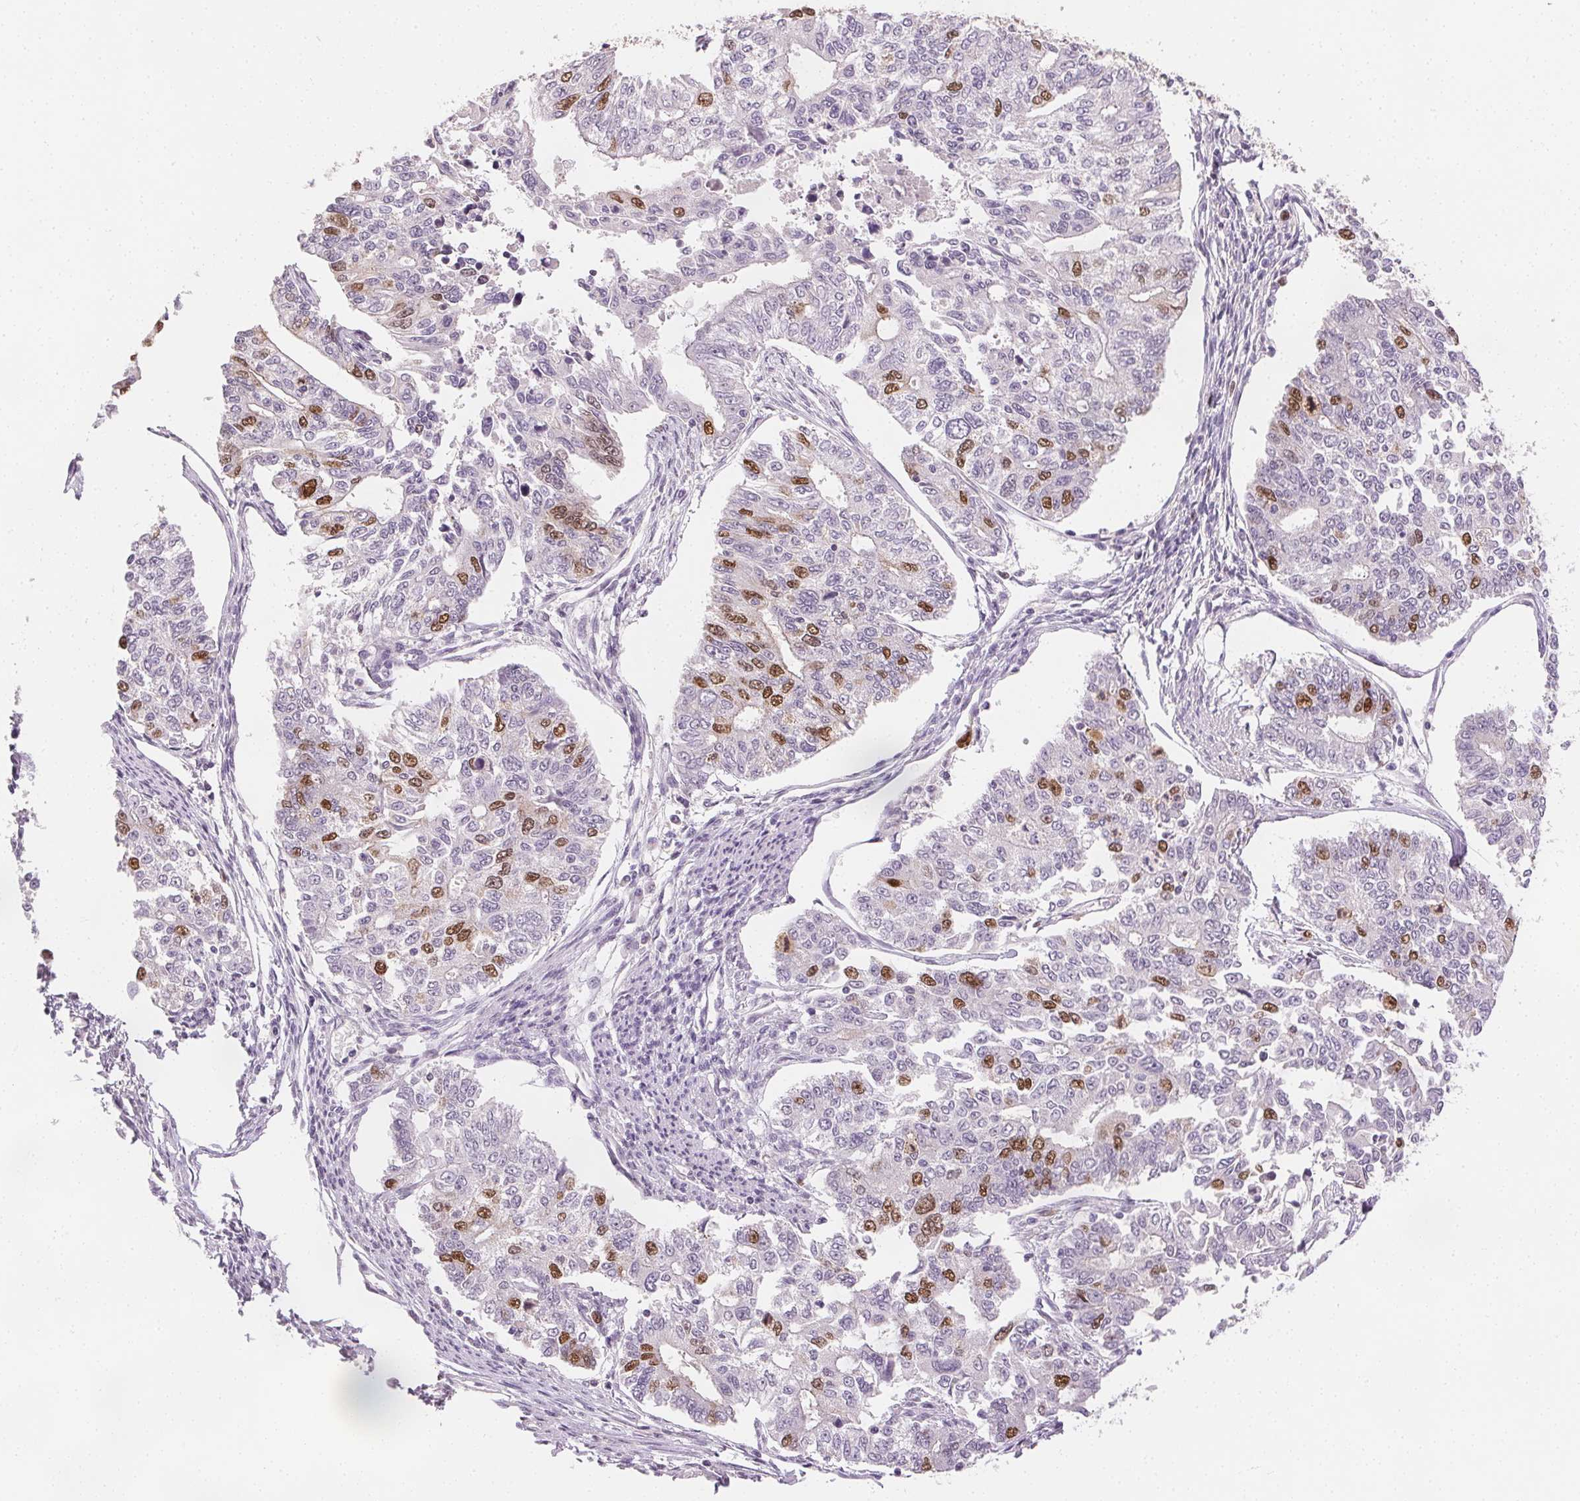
{"staining": {"intensity": "moderate", "quantity": "<25%", "location": "nuclear"}, "tissue": "endometrial cancer", "cell_type": "Tumor cells", "image_type": "cancer", "snomed": [{"axis": "morphology", "description": "Adenocarcinoma, NOS"}, {"axis": "topography", "description": "Uterus"}], "caption": "Tumor cells show moderate nuclear staining in about <25% of cells in adenocarcinoma (endometrial). The staining is performed using DAB (3,3'-diaminobenzidine) brown chromogen to label protein expression. The nuclei are counter-stained blue using hematoxylin.", "gene": "ANLN", "patient": {"sex": "female", "age": 59}}